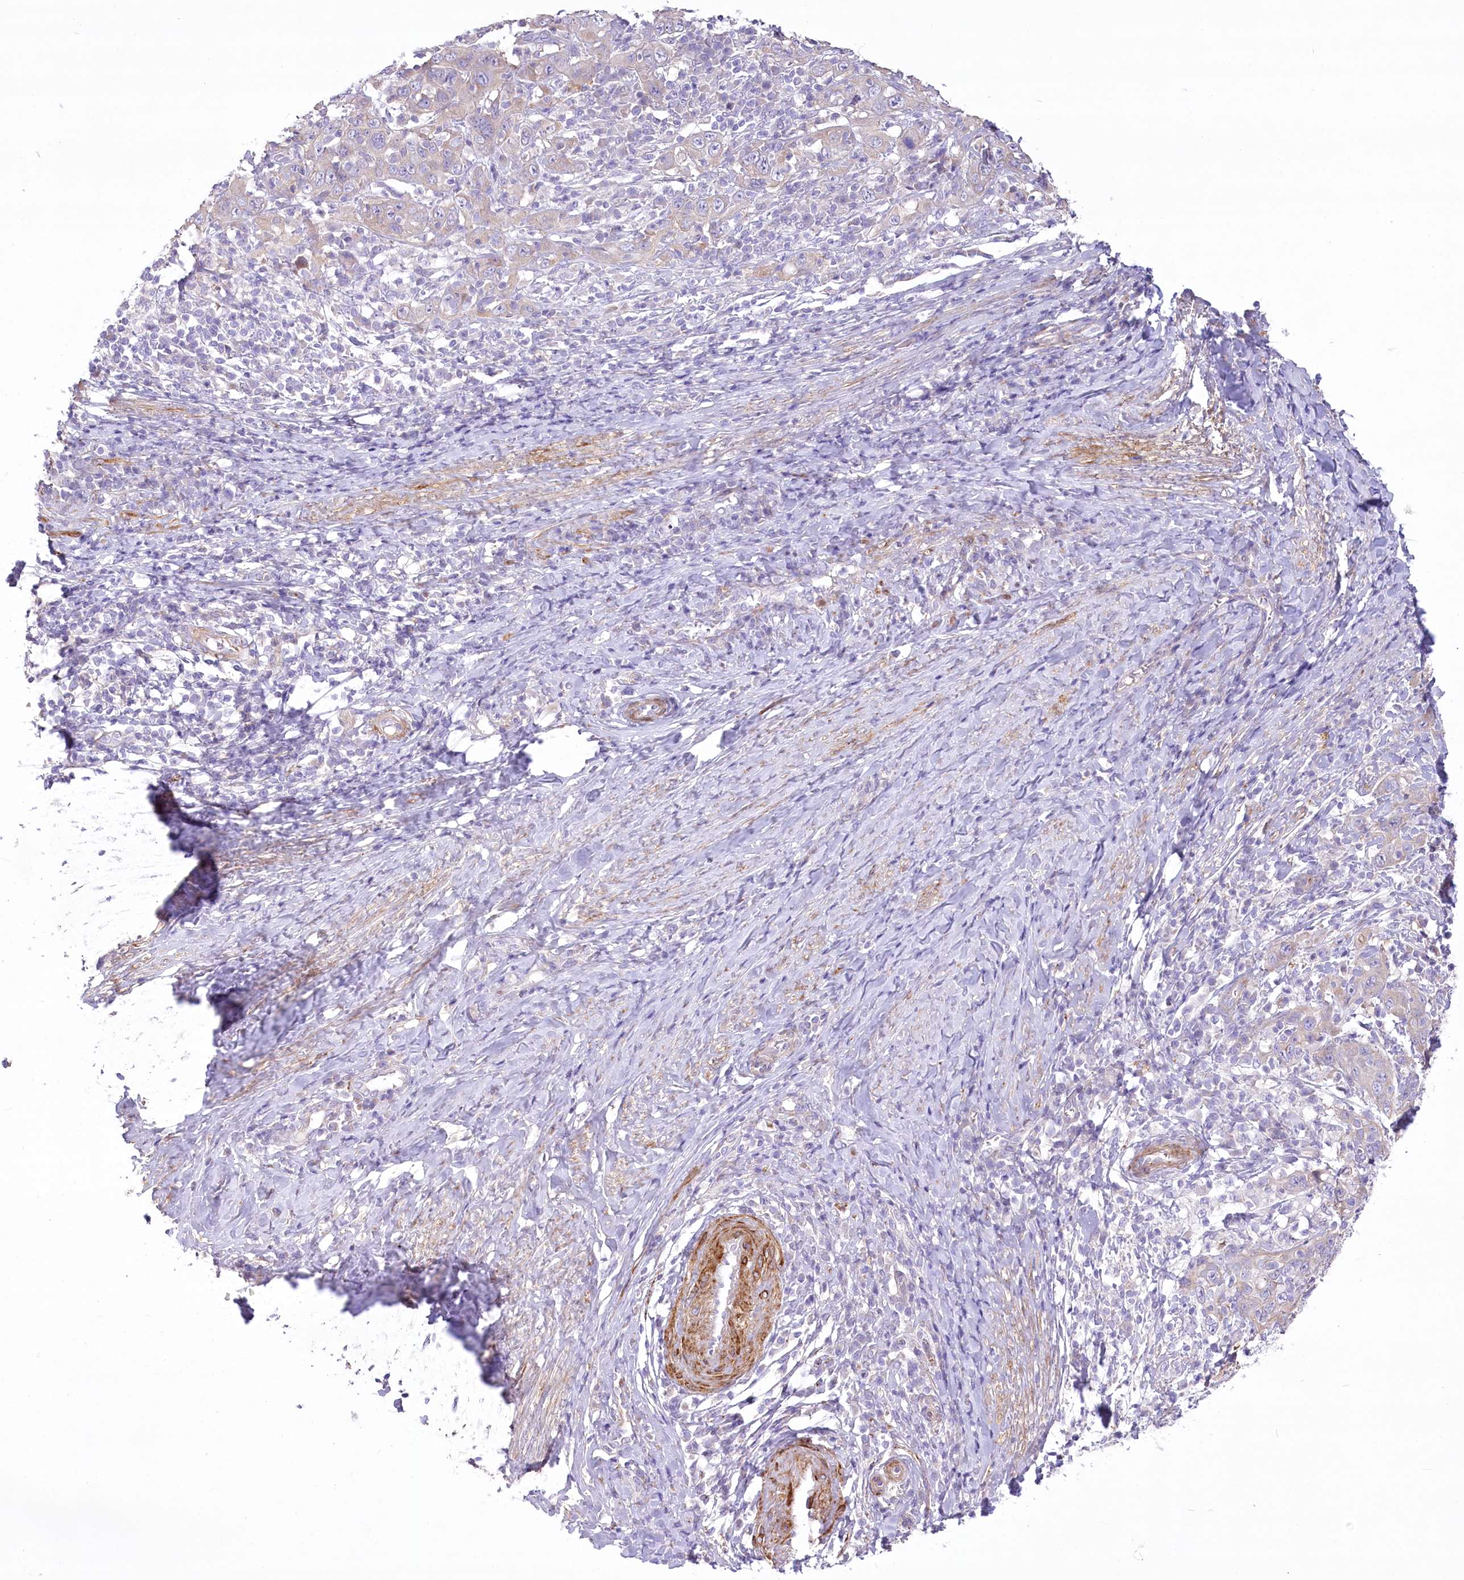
{"staining": {"intensity": "negative", "quantity": "none", "location": "none"}, "tissue": "cervical cancer", "cell_type": "Tumor cells", "image_type": "cancer", "snomed": [{"axis": "morphology", "description": "Squamous cell carcinoma, NOS"}, {"axis": "topography", "description": "Cervix"}], "caption": "IHC micrograph of cervical squamous cell carcinoma stained for a protein (brown), which demonstrates no positivity in tumor cells.", "gene": "ANGPTL3", "patient": {"sex": "female", "age": 46}}